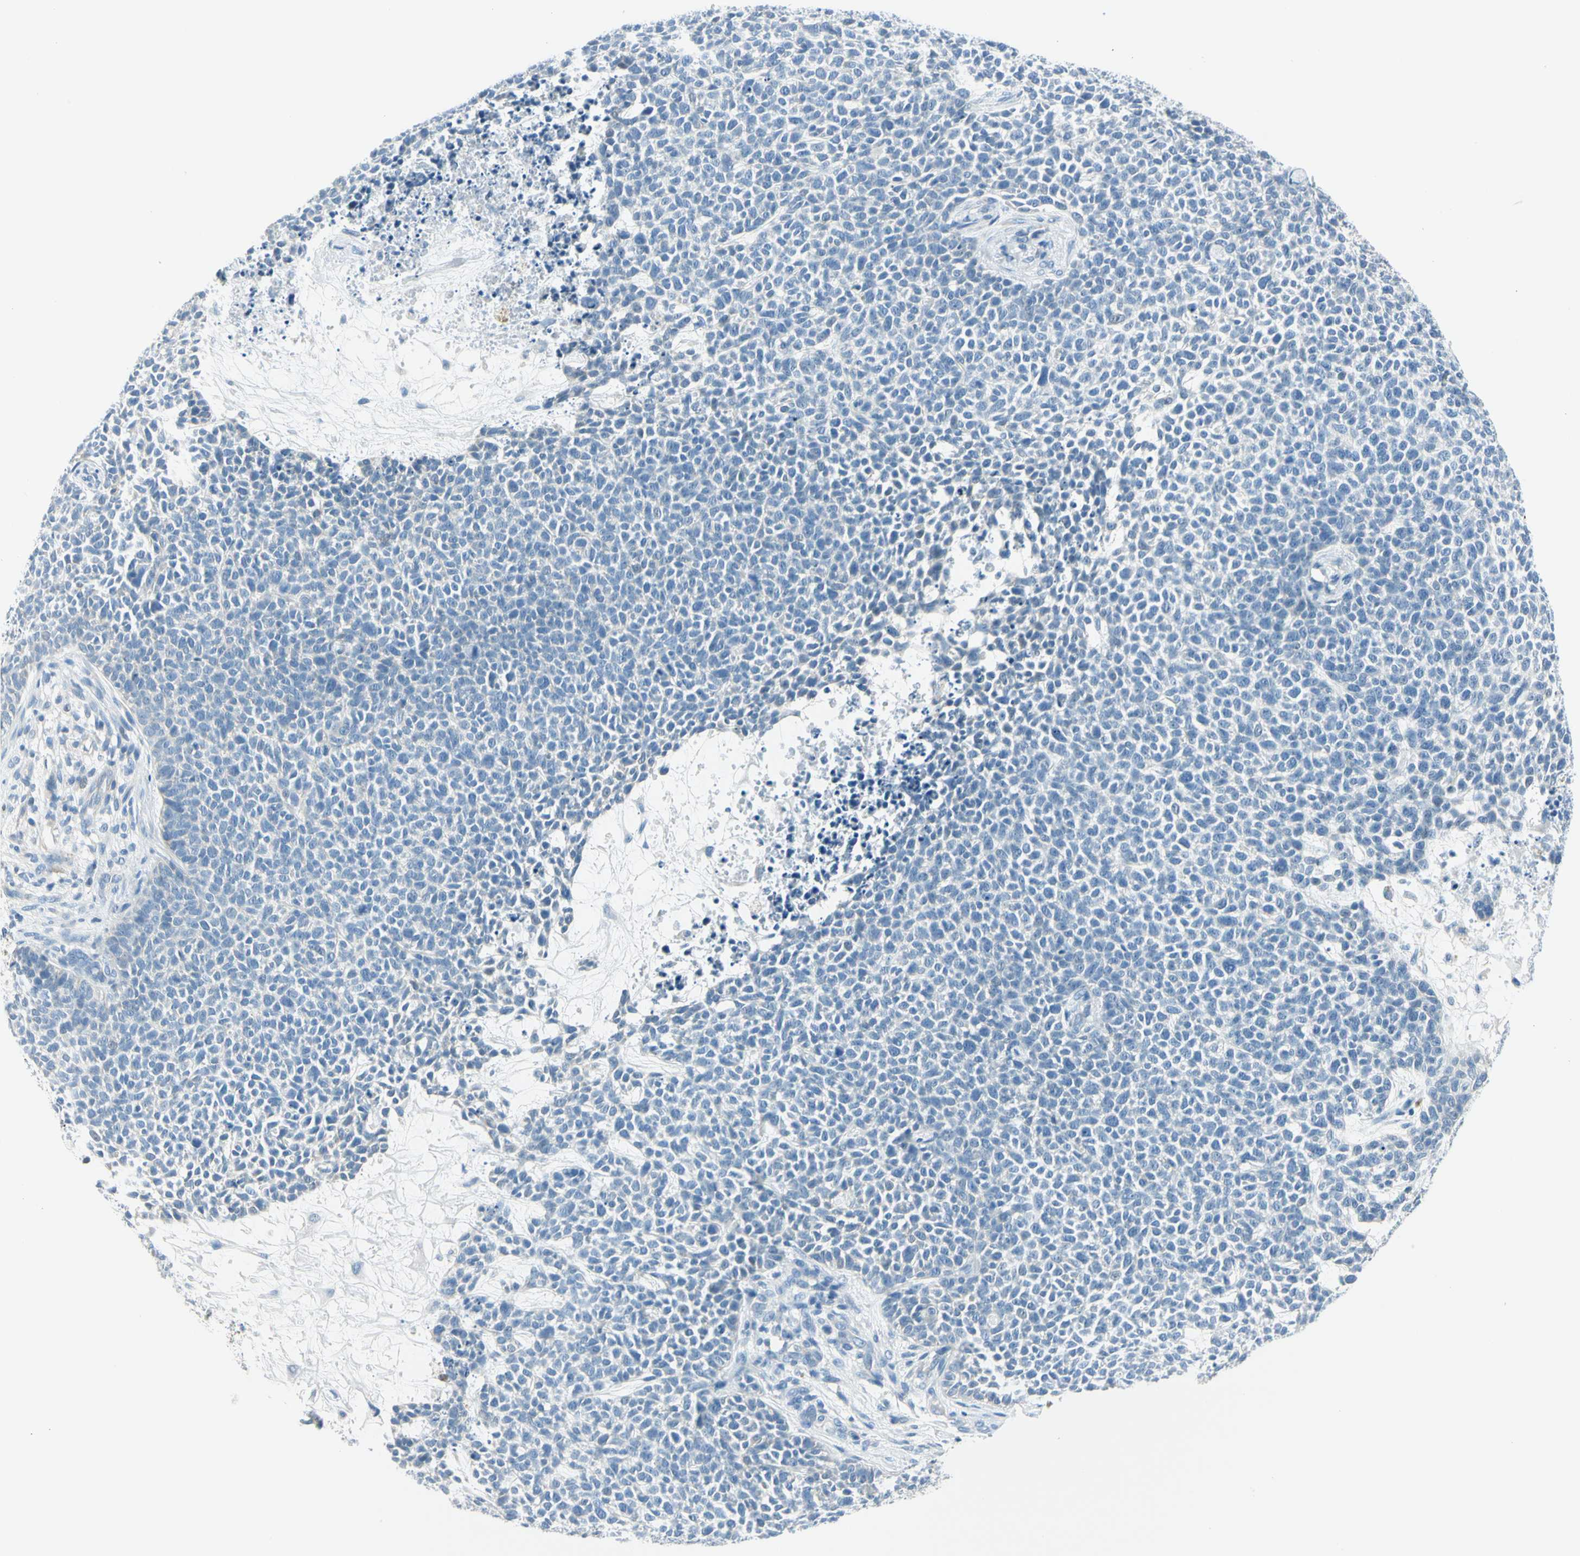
{"staining": {"intensity": "negative", "quantity": "none", "location": "none"}, "tissue": "skin cancer", "cell_type": "Tumor cells", "image_type": "cancer", "snomed": [{"axis": "morphology", "description": "Basal cell carcinoma"}, {"axis": "topography", "description": "Skin"}], "caption": "IHC photomicrograph of human skin cancer stained for a protein (brown), which displays no expression in tumor cells.", "gene": "SLC6A15", "patient": {"sex": "female", "age": 84}}